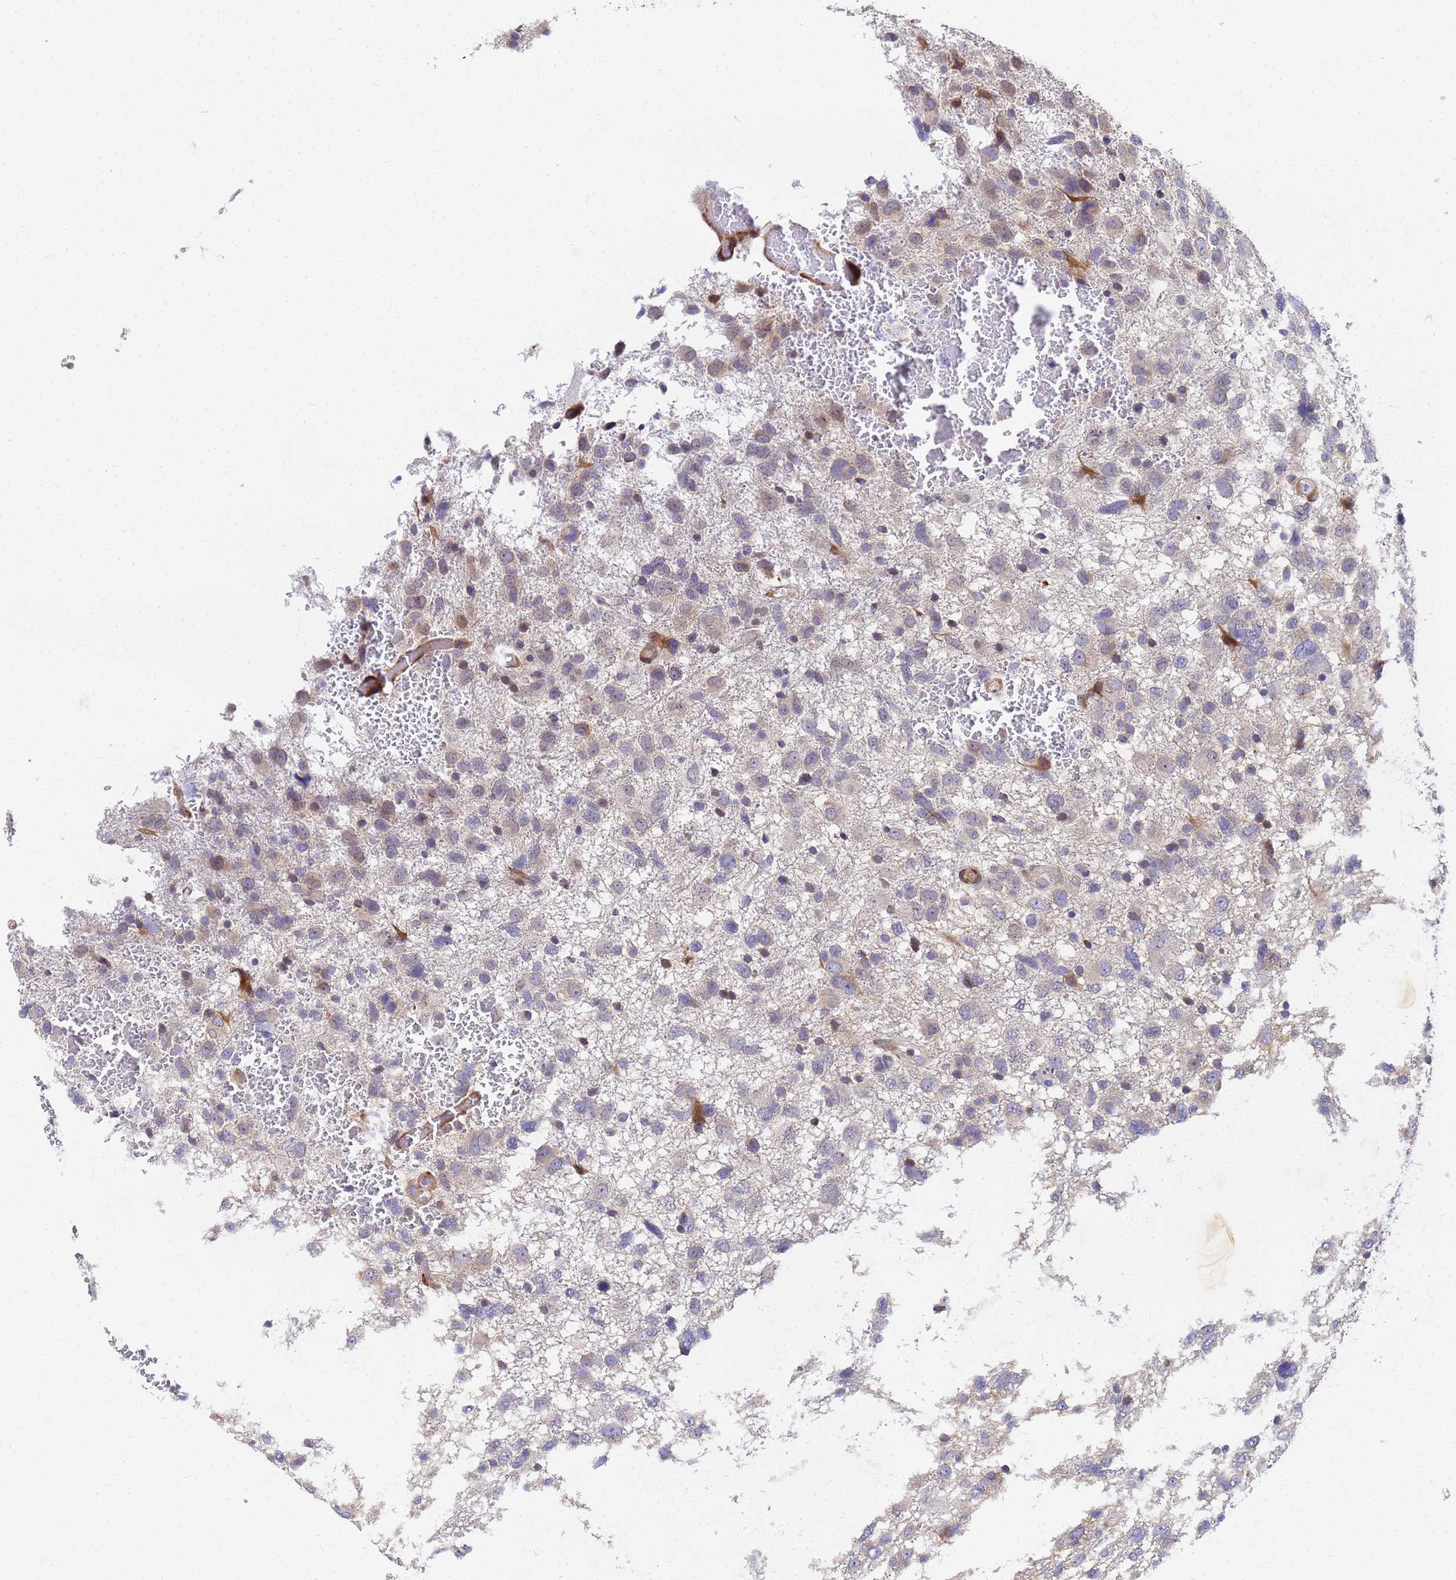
{"staining": {"intensity": "weak", "quantity": "<25%", "location": "cytoplasmic/membranous"}, "tissue": "glioma", "cell_type": "Tumor cells", "image_type": "cancer", "snomed": [{"axis": "morphology", "description": "Glioma, malignant, High grade"}, {"axis": "topography", "description": "Brain"}], "caption": "The immunohistochemistry (IHC) photomicrograph has no significant staining in tumor cells of glioma tissue.", "gene": "POM121", "patient": {"sex": "male", "age": 61}}